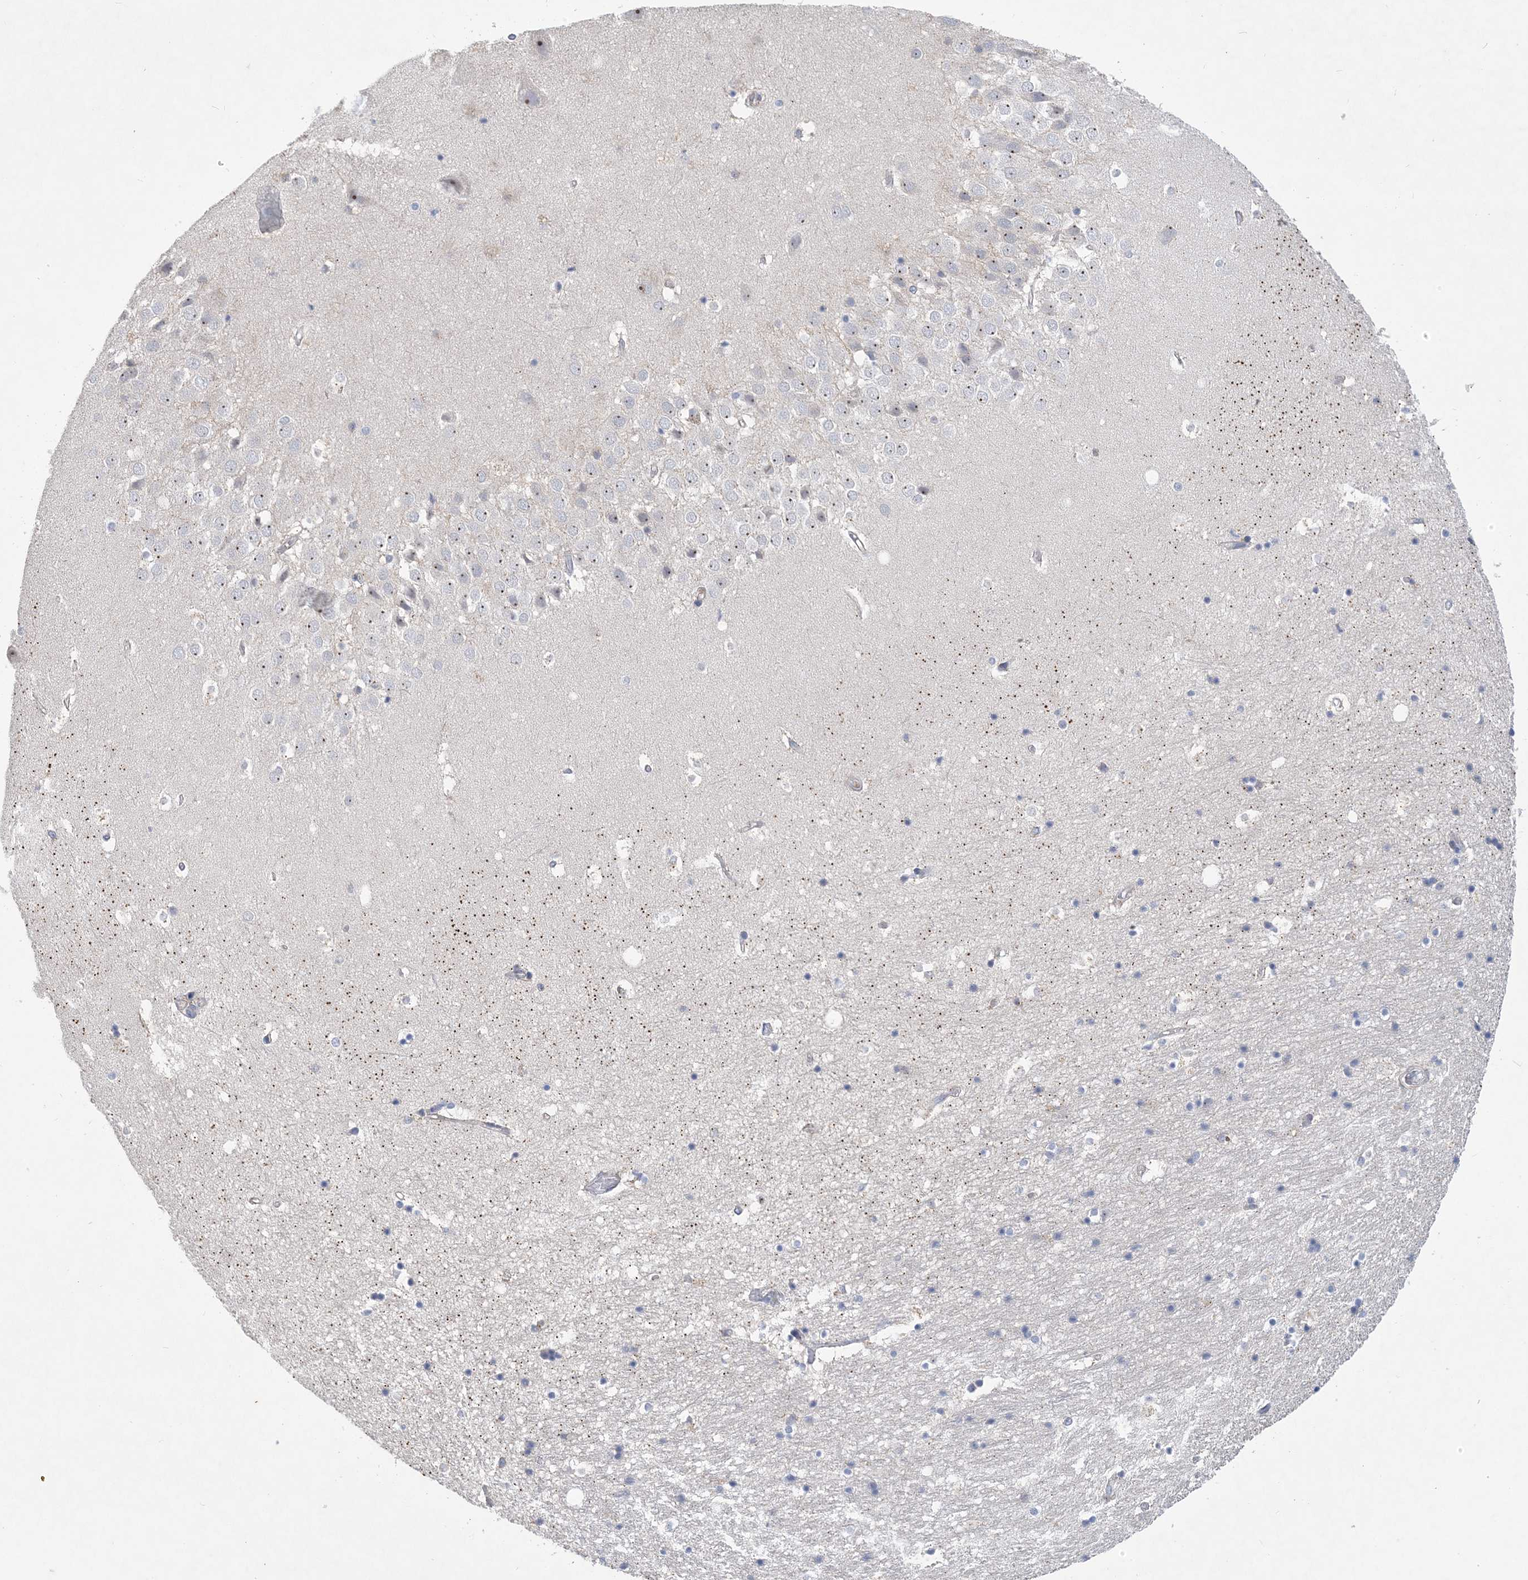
{"staining": {"intensity": "negative", "quantity": "none", "location": "none"}, "tissue": "hippocampus", "cell_type": "Glial cells", "image_type": "normal", "snomed": [{"axis": "morphology", "description": "Normal tissue, NOS"}, {"axis": "topography", "description": "Hippocampus"}], "caption": "Immunohistochemistry (IHC) micrograph of unremarkable hippocampus stained for a protein (brown), which demonstrates no staining in glial cells. (DAB (3,3'-diaminobenzidine) IHC with hematoxylin counter stain).", "gene": "ANKRD35", "patient": {"sex": "female", "age": 52}}